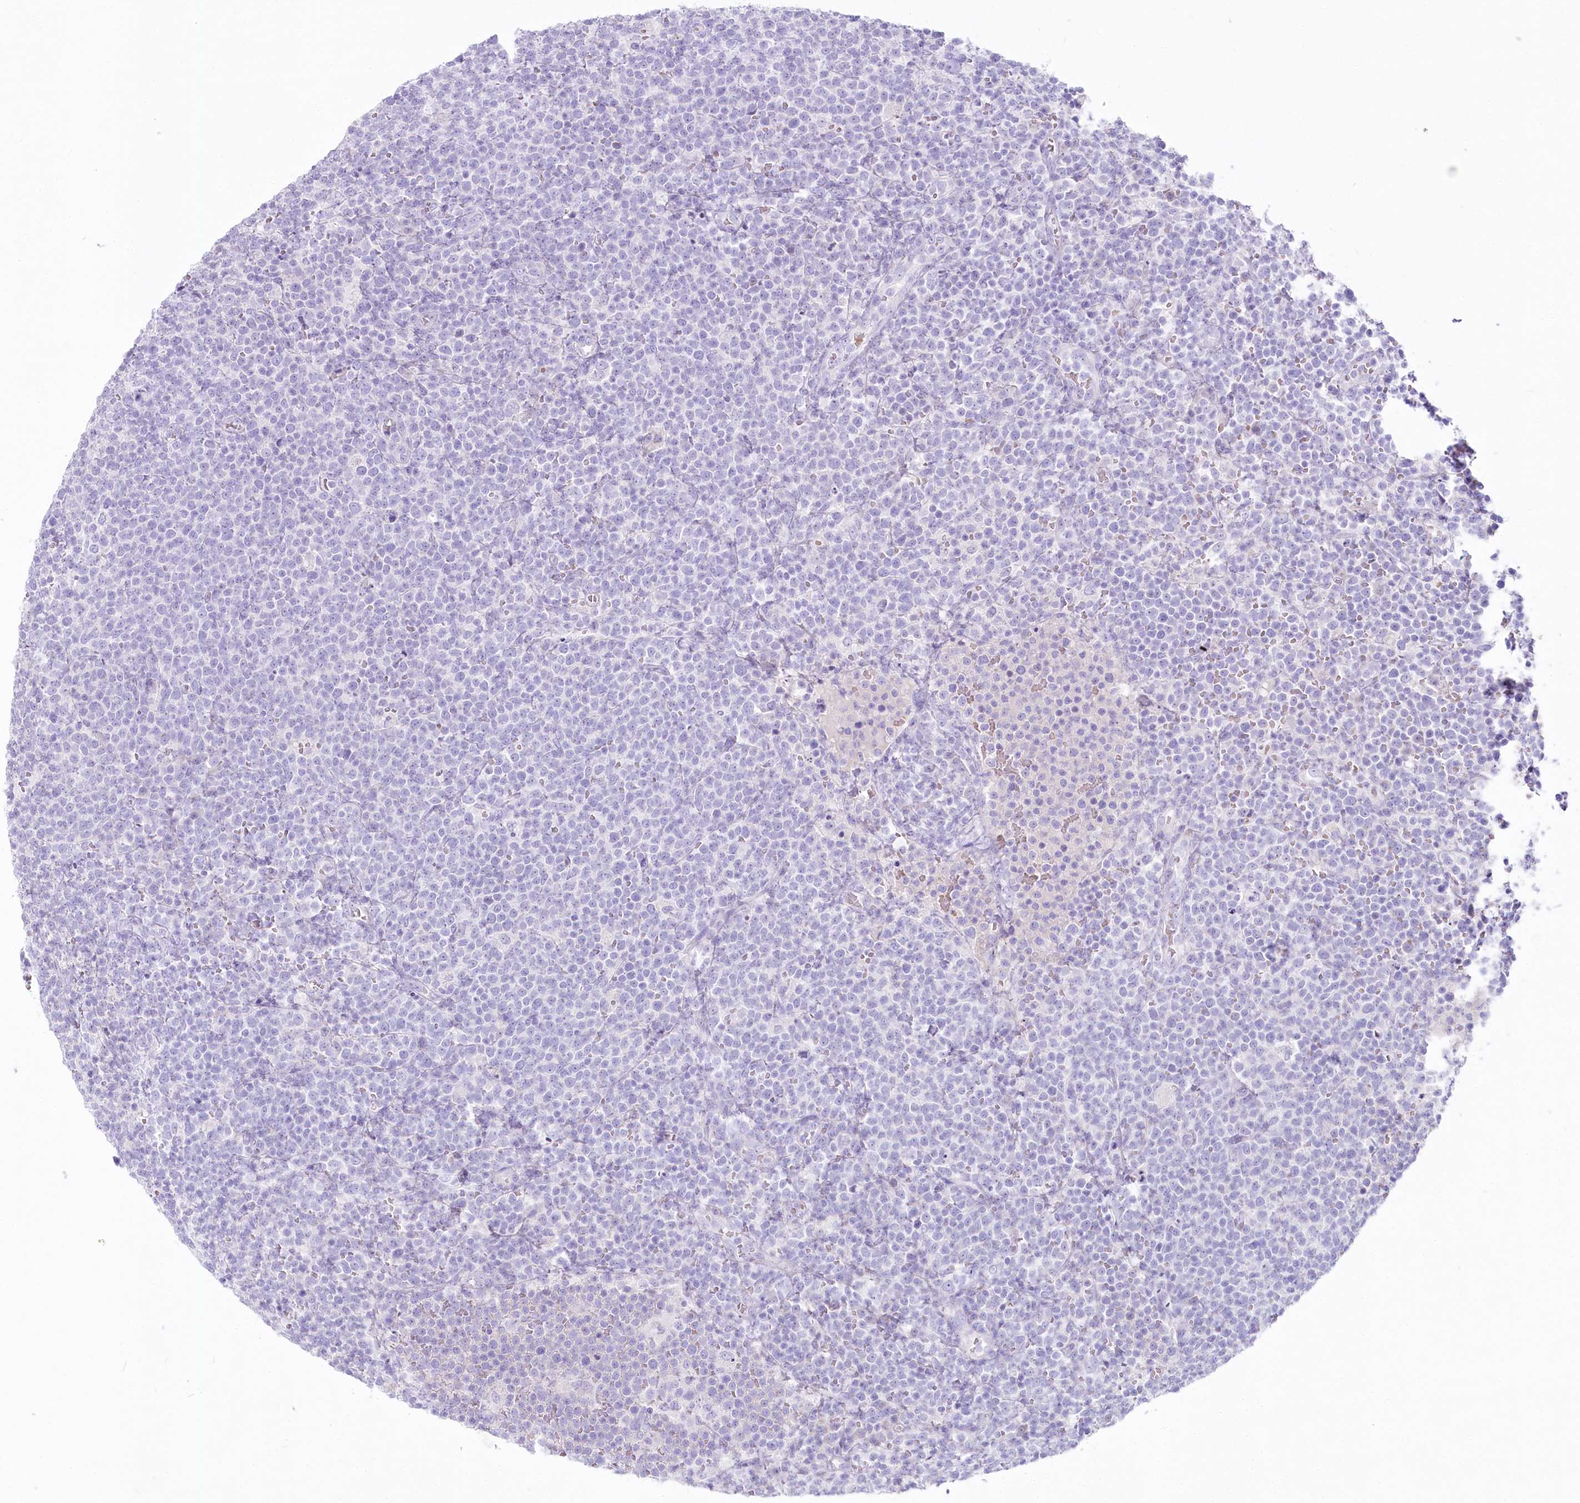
{"staining": {"intensity": "negative", "quantity": "none", "location": "none"}, "tissue": "lymphoma", "cell_type": "Tumor cells", "image_type": "cancer", "snomed": [{"axis": "morphology", "description": "Malignant lymphoma, non-Hodgkin's type, High grade"}, {"axis": "topography", "description": "Lymph node"}], "caption": "Tumor cells are negative for brown protein staining in high-grade malignant lymphoma, non-Hodgkin's type.", "gene": "IFIT5", "patient": {"sex": "male", "age": 61}}